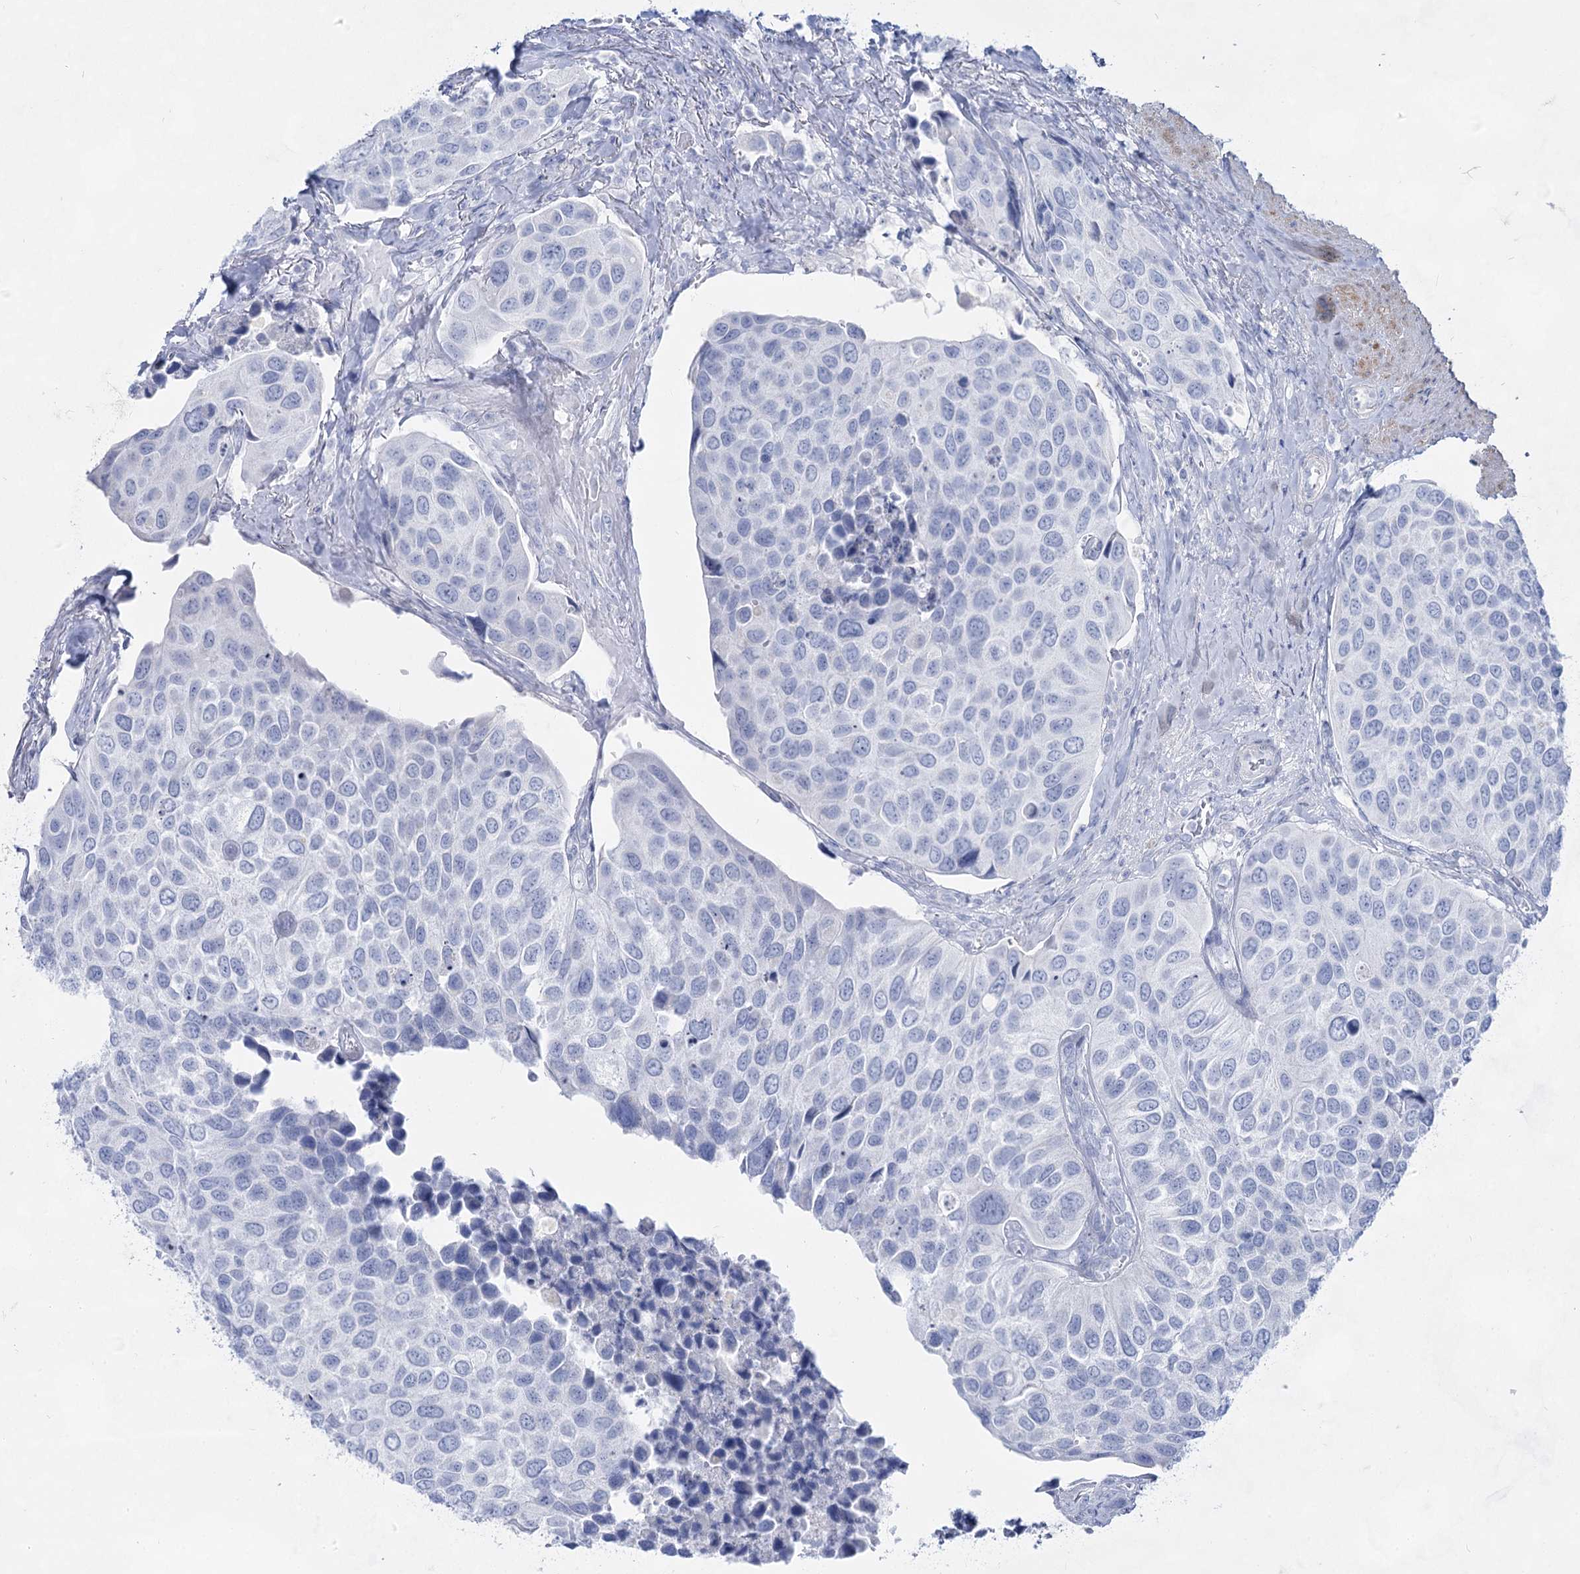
{"staining": {"intensity": "negative", "quantity": "none", "location": "none"}, "tissue": "urothelial cancer", "cell_type": "Tumor cells", "image_type": "cancer", "snomed": [{"axis": "morphology", "description": "Urothelial carcinoma, High grade"}, {"axis": "topography", "description": "Urinary bladder"}], "caption": "The immunohistochemistry micrograph has no significant staining in tumor cells of urothelial carcinoma (high-grade) tissue.", "gene": "ACRV1", "patient": {"sex": "male", "age": 74}}